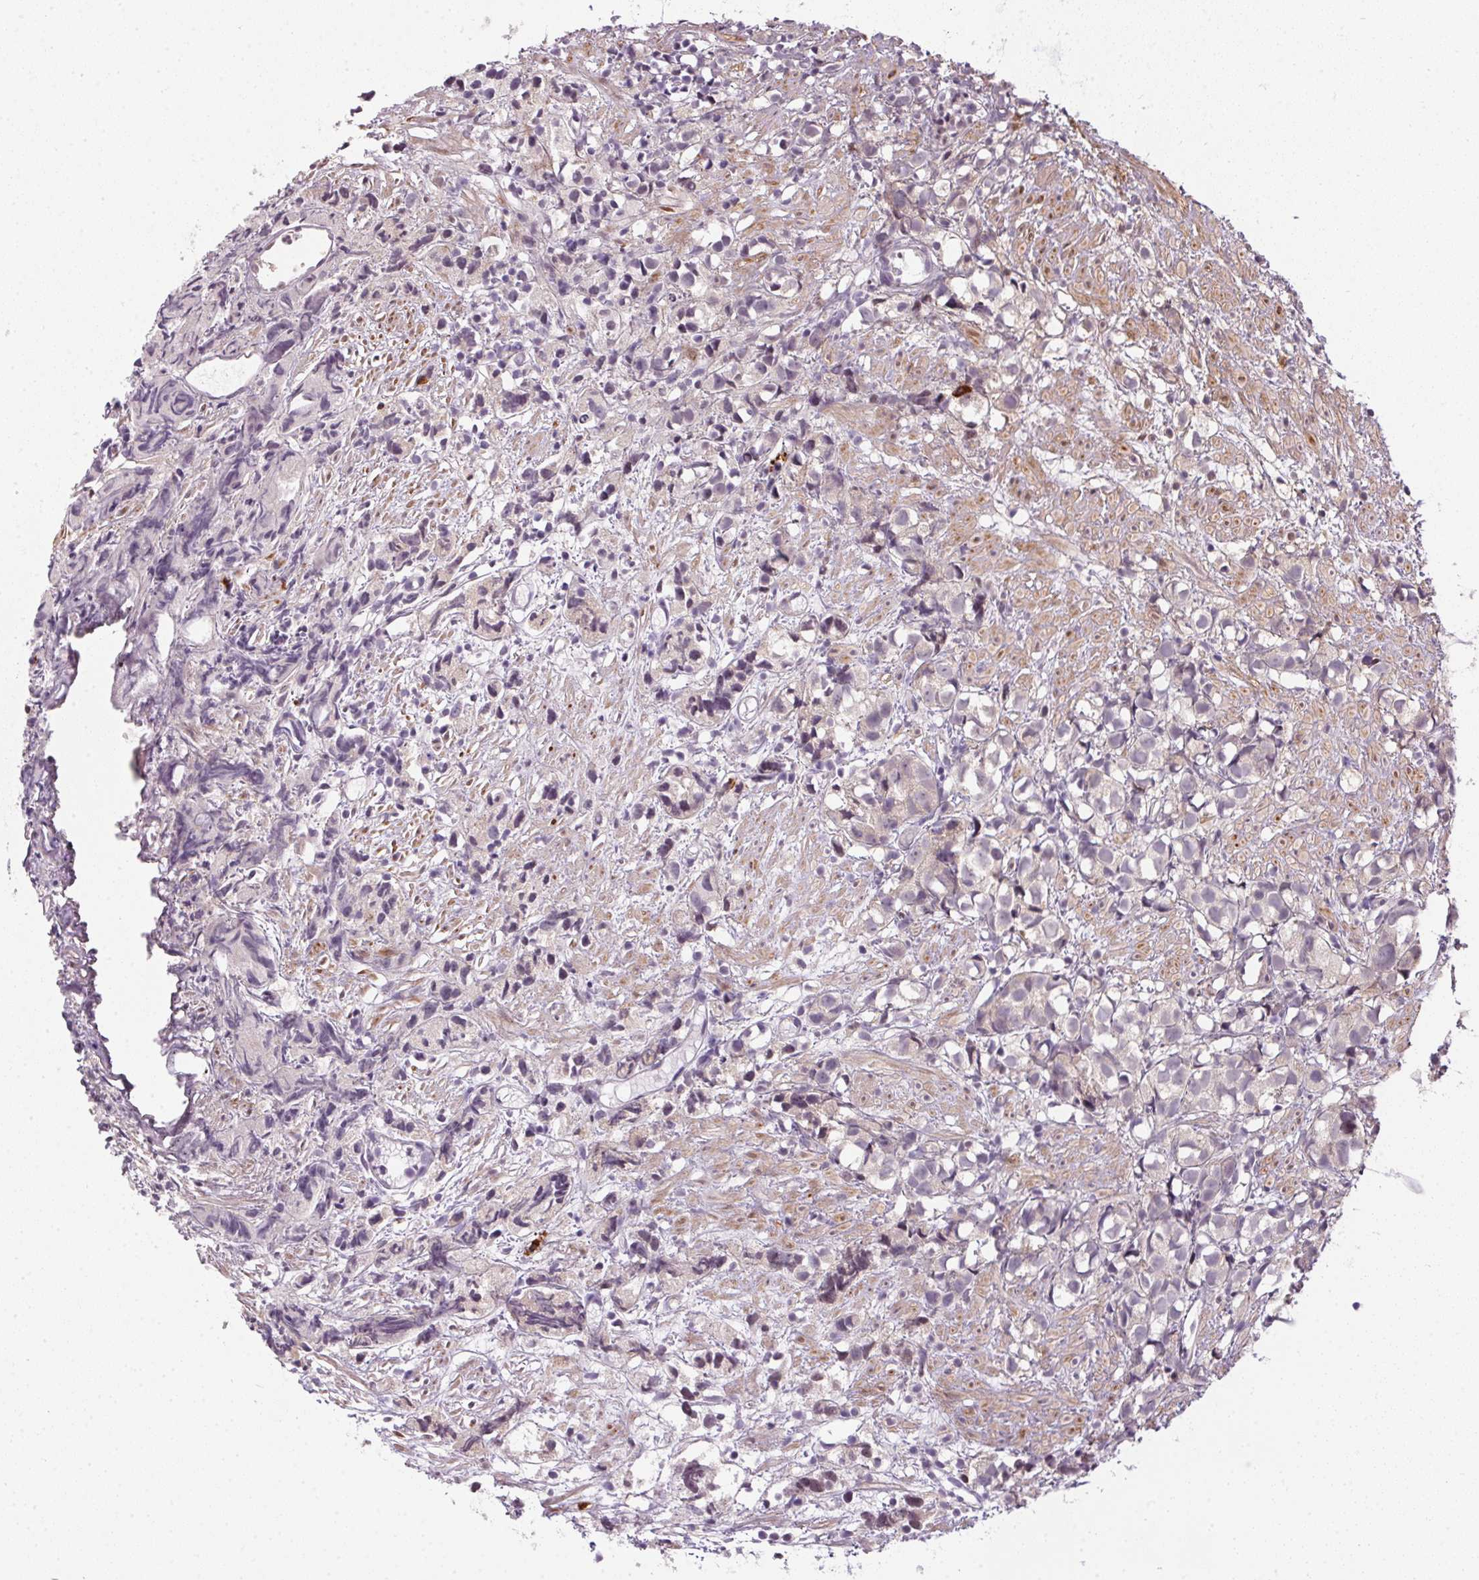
{"staining": {"intensity": "negative", "quantity": "none", "location": "none"}, "tissue": "prostate cancer", "cell_type": "Tumor cells", "image_type": "cancer", "snomed": [{"axis": "morphology", "description": "Adenocarcinoma, High grade"}, {"axis": "topography", "description": "Prostate"}], "caption": "This is an immunohistochemistry micrograph of prostate cancer. There is no expression in tumor cells.", "gene": "CFAP92", "patient": {"sex": "male", "age": 68}}